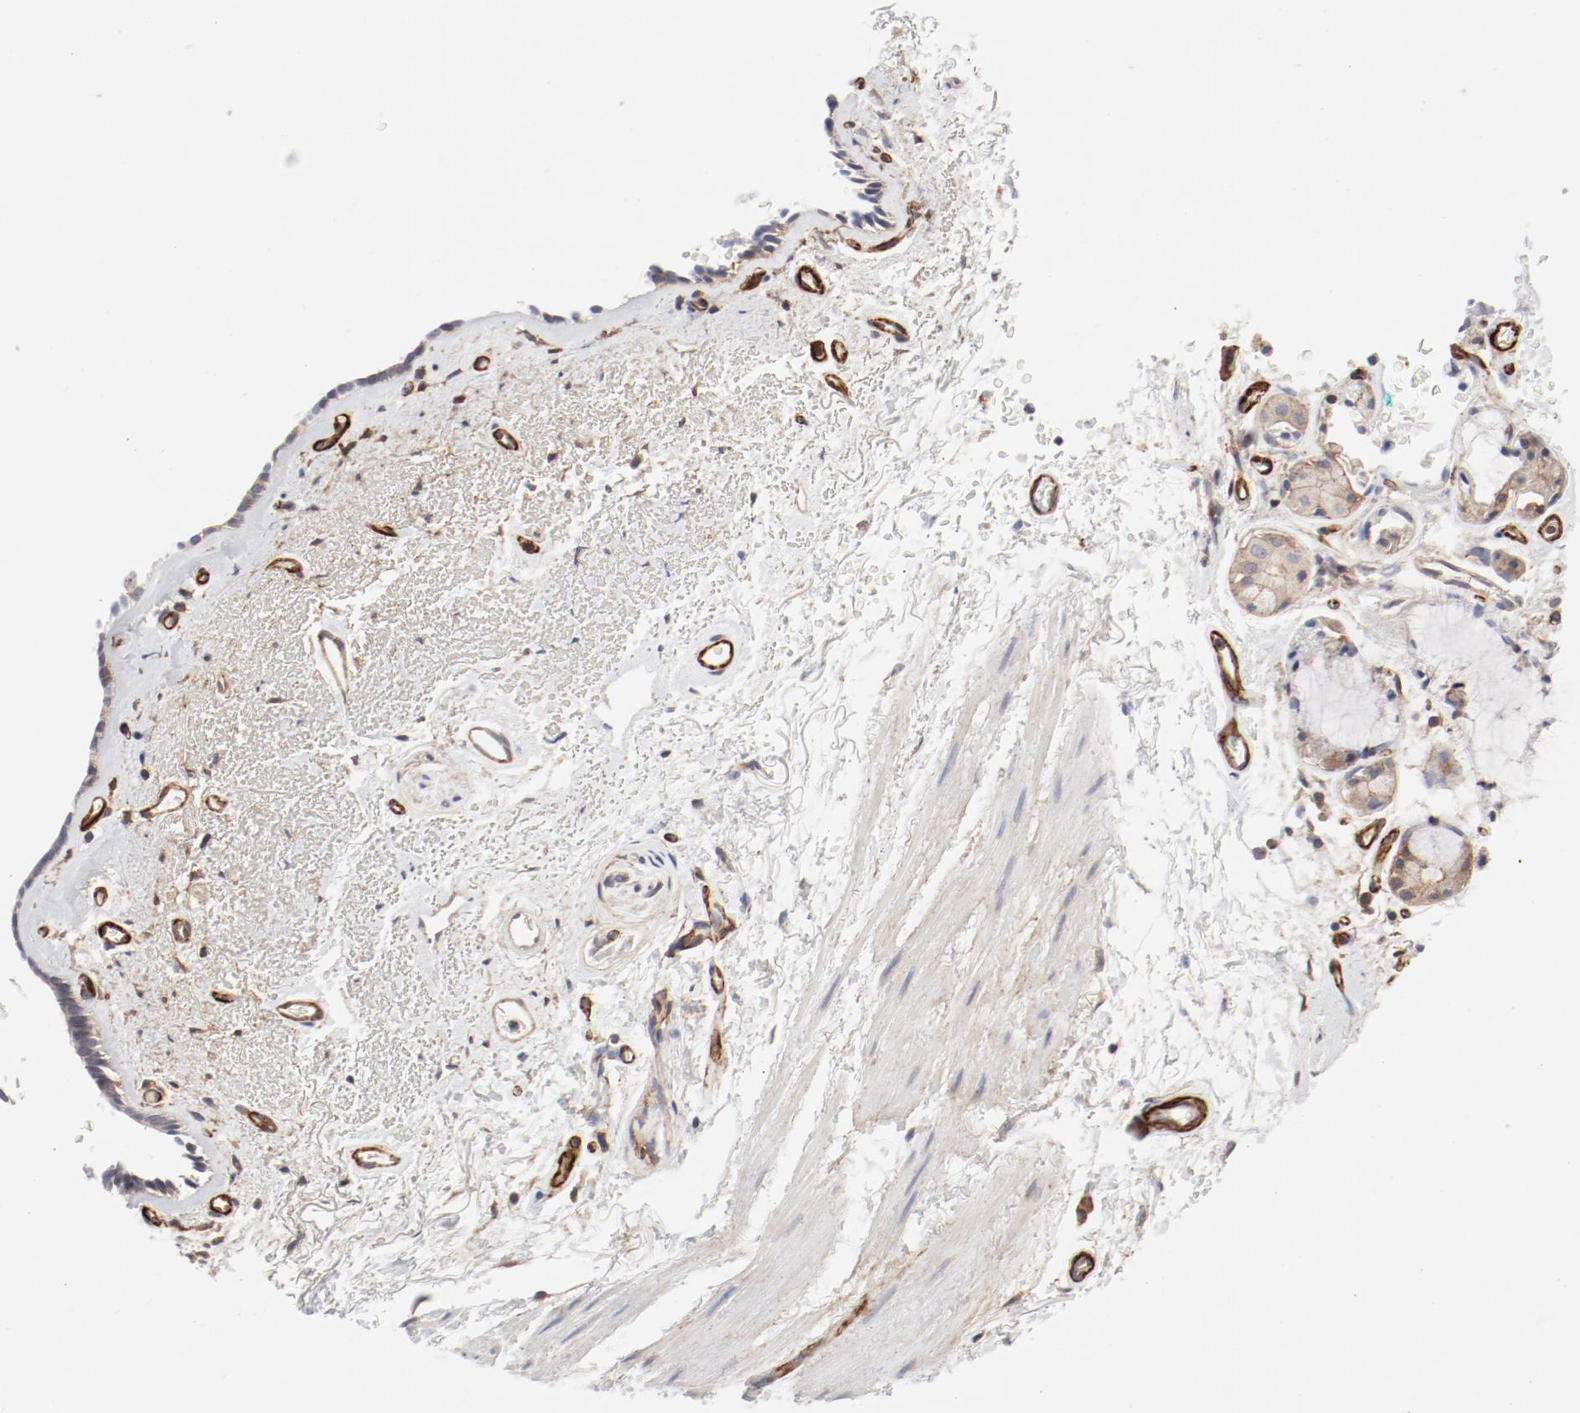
{"staining": {"intensity": "moderate", "quantity": ">75%", "location": "cytoplasmic/membranous"}, "tissue": "bronchus", "cell_type": "Respiratory epithelial cells", "image_type": "normal", "snomed": [{"axis": "morphology", "description": "Normal tissue, NOS"}, {"axis": "morphology", "description": "Adenocarcinoma, NOS"}, {"axis": "topography", "description": "Bronchus"}, {"axis": "topography", "description": "Lung"}], "caption": "This histopathology image exhibits IHC staining of benign bronchus, with medium moderate cytoplasmic/membranous staining in about >75% of respiratory epithelial cells.", "gene": "AP2A1", "patient": {"sex": "male", "age": 71}}